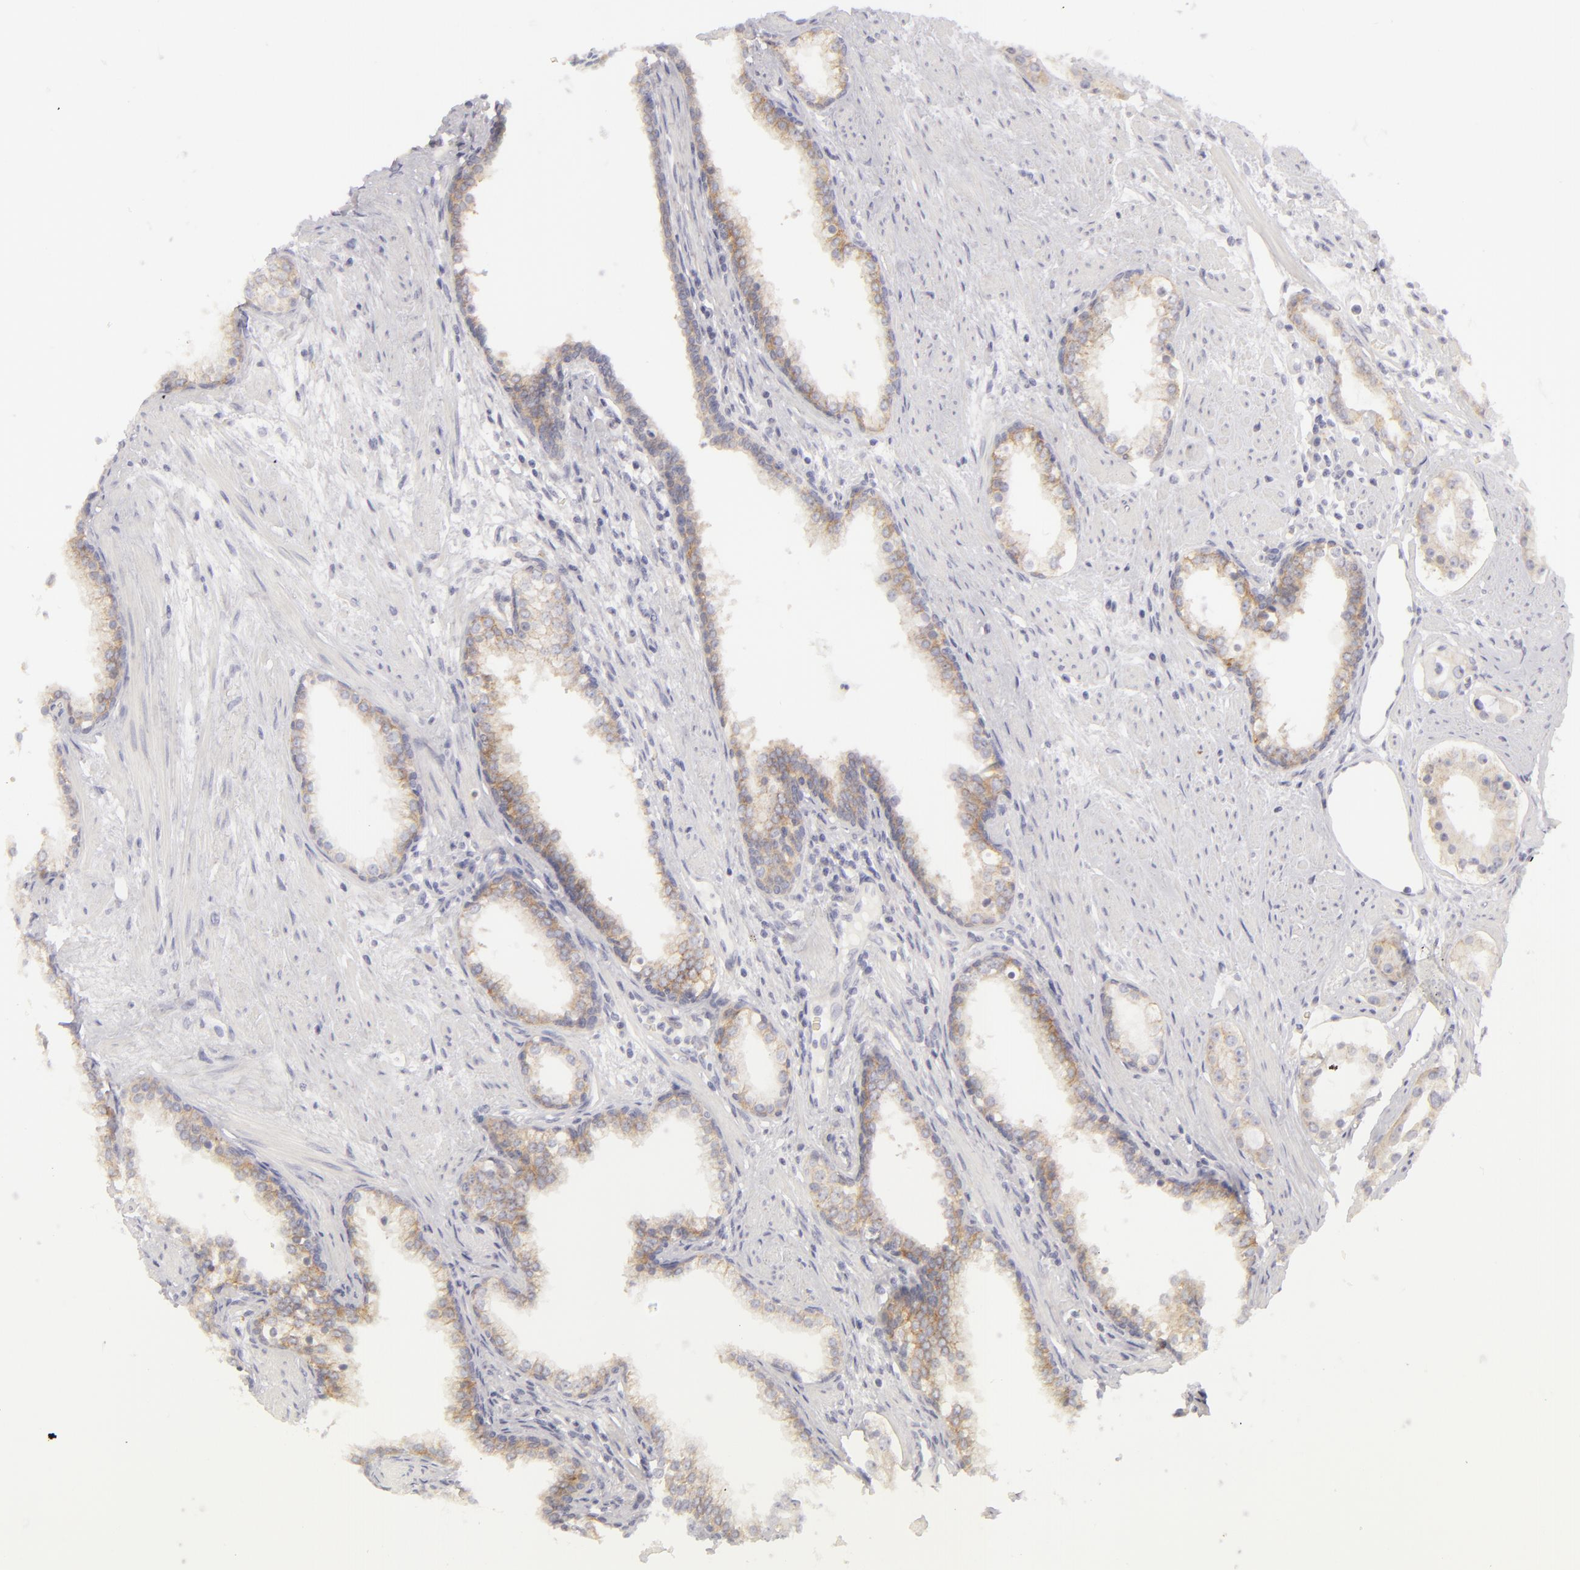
{"staining": {"intensity": "weak", "quantity": "25%-75%", "location": "cytoplasmic/membranous"}, "tissue": "prostate cancer", "cell_type": "Tumor cells", "image_type": "cancer", "snomed": [{"axis": "morphology", "description": "Adenocarcinoma, Medium grade"}, {"axis": "topography", "description": "Prostate"}], "caption": "A low amount of weak cytoplasmic/membranous positivity is identified in approximately 25%-75% of tumor cells in prostate cancer tissue. Nuclei are stained in blue.", "gene": "DLG4", "patient": {"sex": "male", "age": 73}}